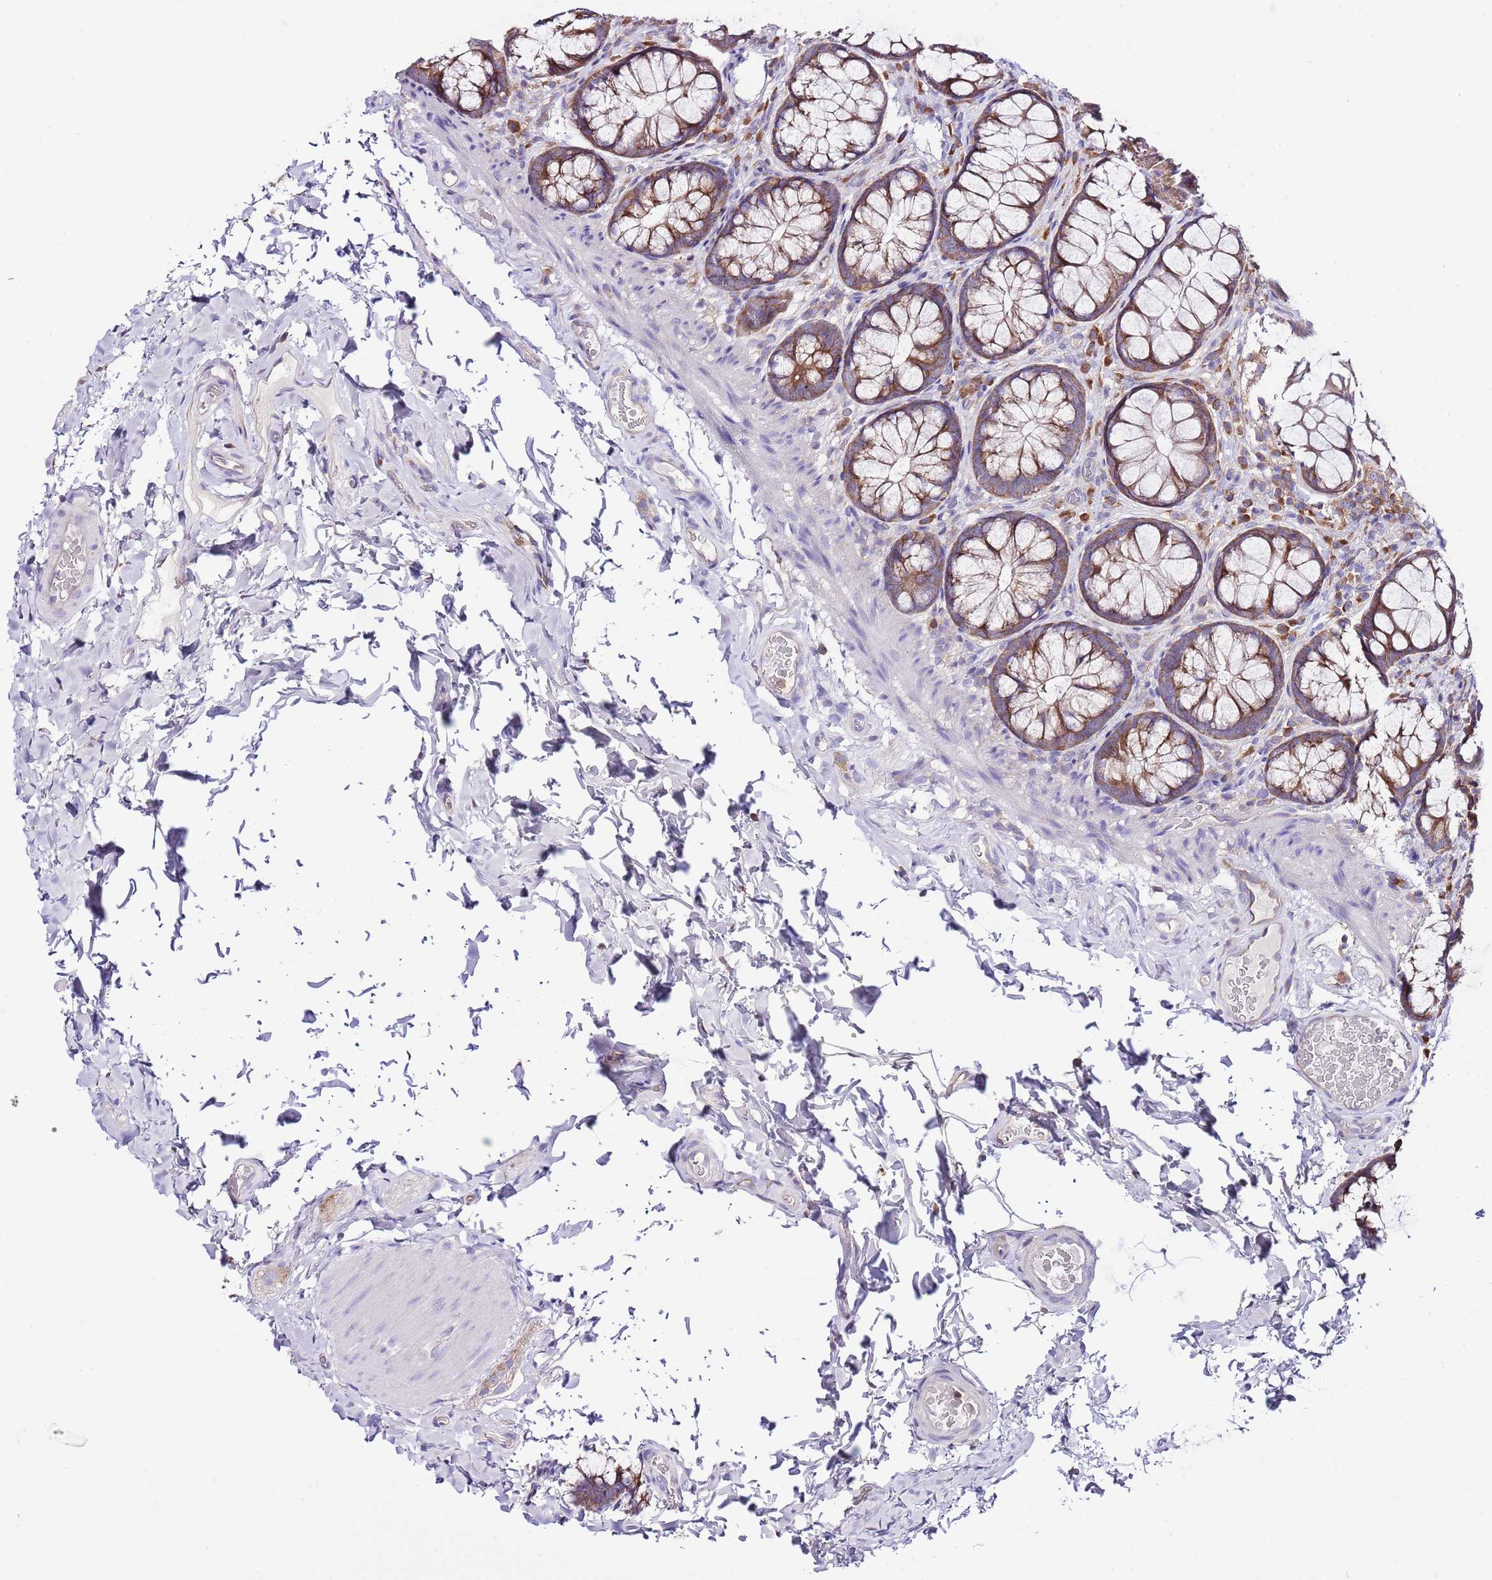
{"staining": {"intensity": "negative", "quantity": "none", "location": "none"}, "tissue": "colon", "cell_type": "Endothelial cells", "image_type": "normal", "snomed": [{"axis": "morphology", "description": "Normal tissue, NOS"}, {"axis": "topography", "description": "Colon"}], "caption": "This is an IHC histopathology image of unremarkable human colon. There is no positivity in endothelial cells.", "gene": "RPS10", "patient": {"sex": "male", "age": 46}}